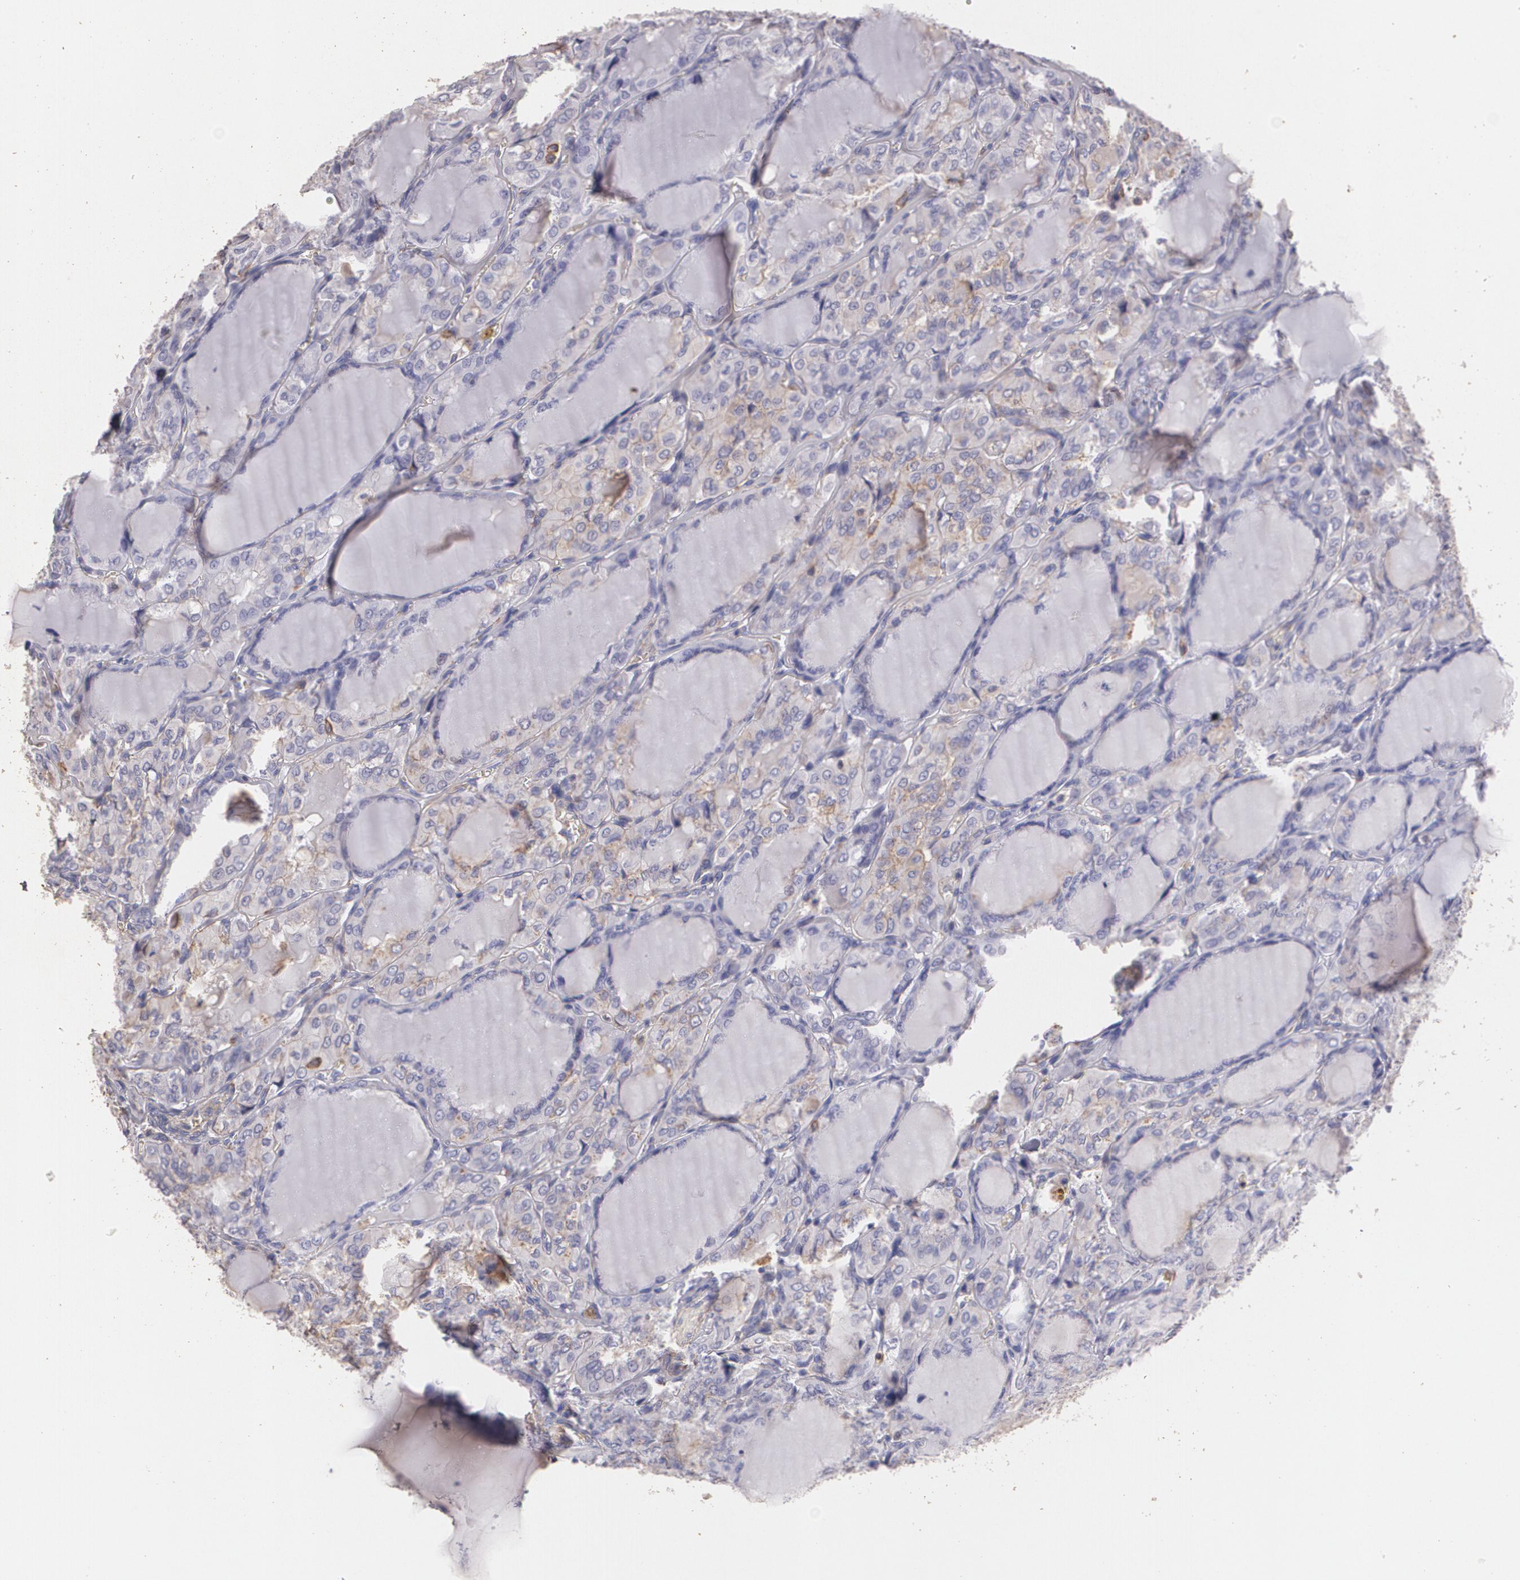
{"staining": {"intensity": "weak", "quantity": "<25%", "location": "cytoplasmic/membranous"}, "tissue": "thyroid cancer", "cell_type": "Tumor cells", "image_type": "cancer", "snomed": [{"axis": "morphology", "description": "Papillary adenocarcinoma, NOS"}, {"axis": "topography", "description": "Thyroid gland"}], "caption": "This is an immunohistochemistry (IHC) photomicrograph of human thyroid cancer (papillary adenocarcinoma). There is no positivity in tumor cells.", "gene": "TGFBR1", "patient": {"sex": "male", "age": 20}}